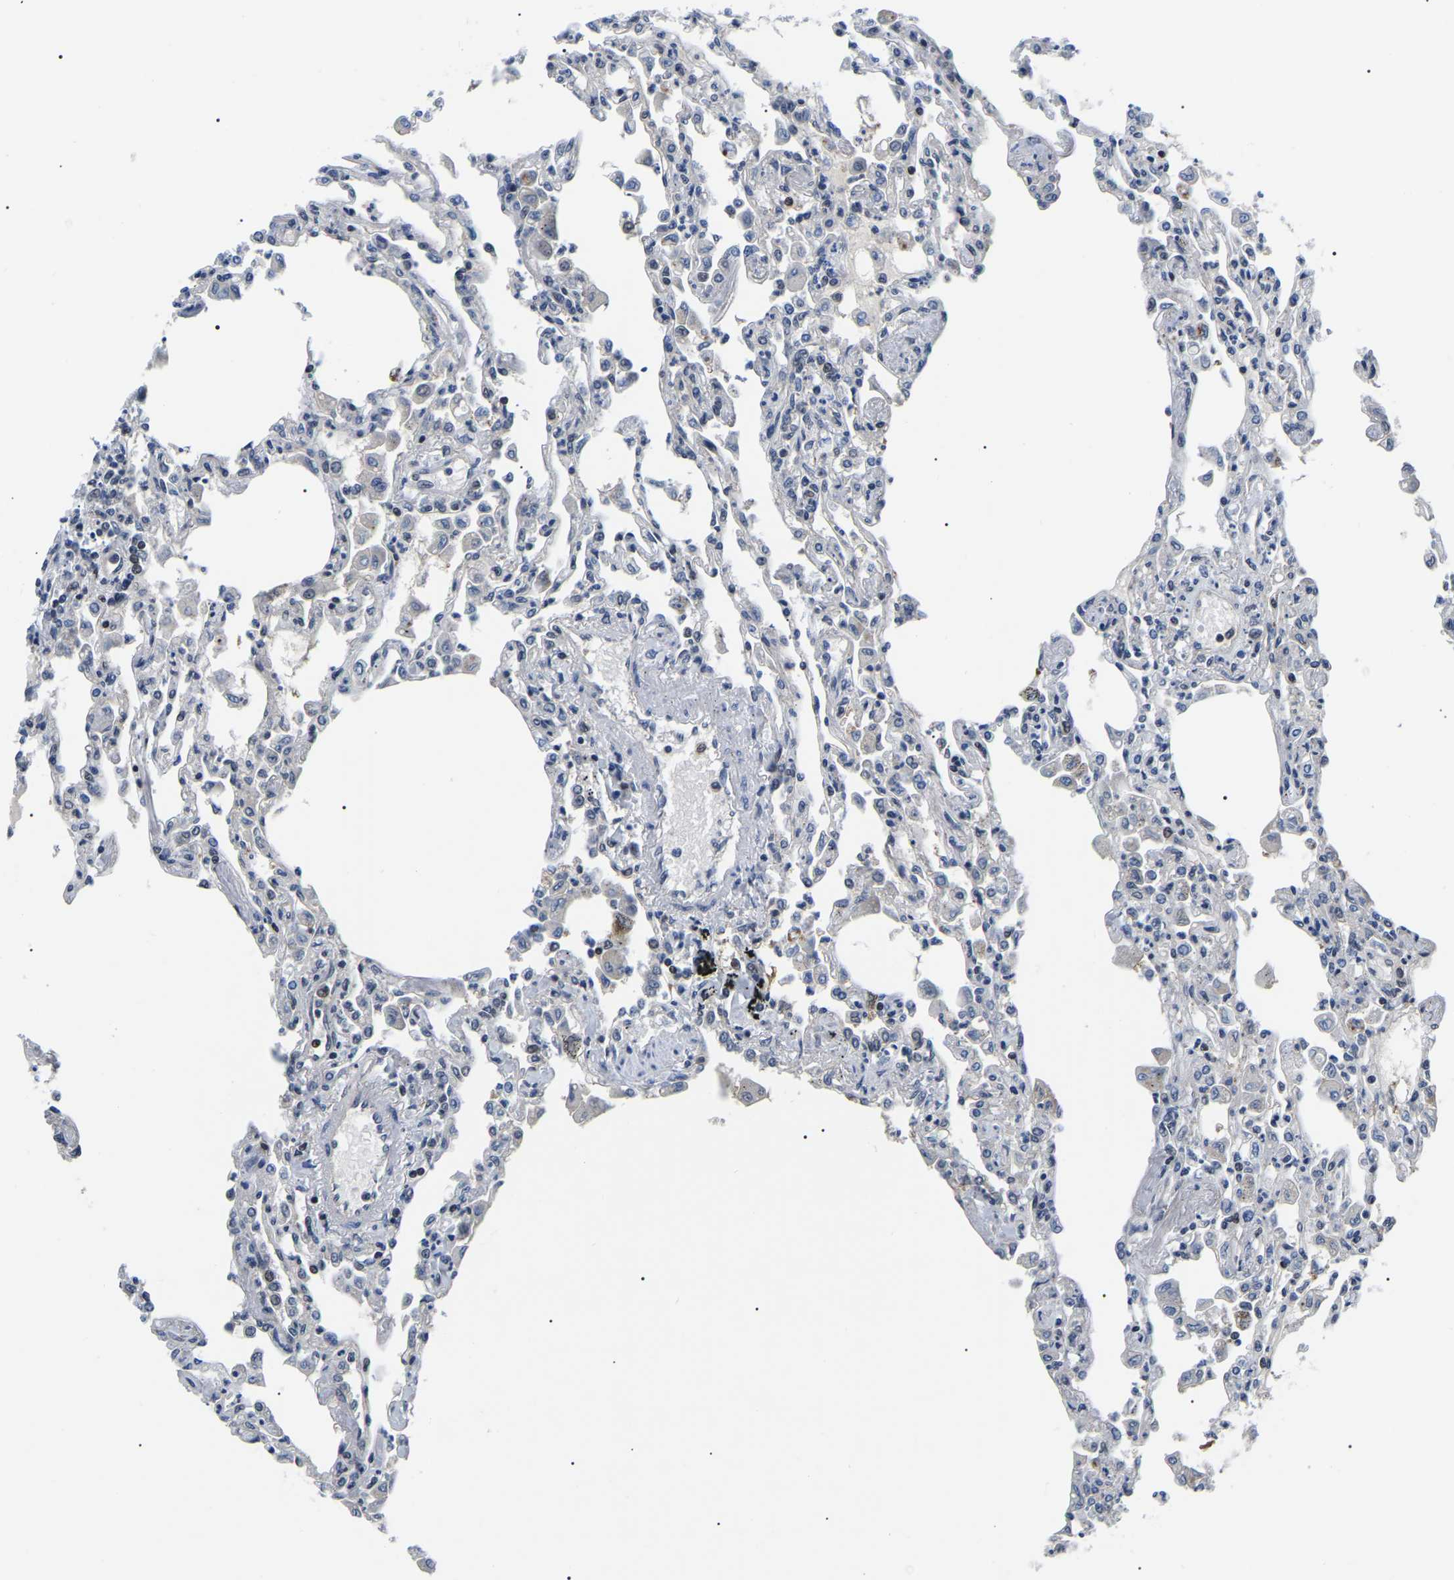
{"staining": {"intensity": "moderate", "quantity": "25%-75%", "location": "cytoplasmic/membranous,nuclear"}, "tissue": "lung", "cell_type": "Alveolar cells", "image_type": "normal", "snomed": [{"axis": "morphology", "description": "Normal tissue, NOS"}, {"axis": "topography", "description": "Bronchus"}, {"axis": "topography", "description": "Lung"}], "caption": "The histopathology image exhibits immunohistochemical staining of unremarkable lung. There is moderate cytoplasmic/membranous,nuclear positivity is present in approximately 25%-75% of alveolar cells. (IHC, brightfield microscopy, high magnification).", "gene": "RRP1B", "patient": {"sex": "female", "age": 49}}